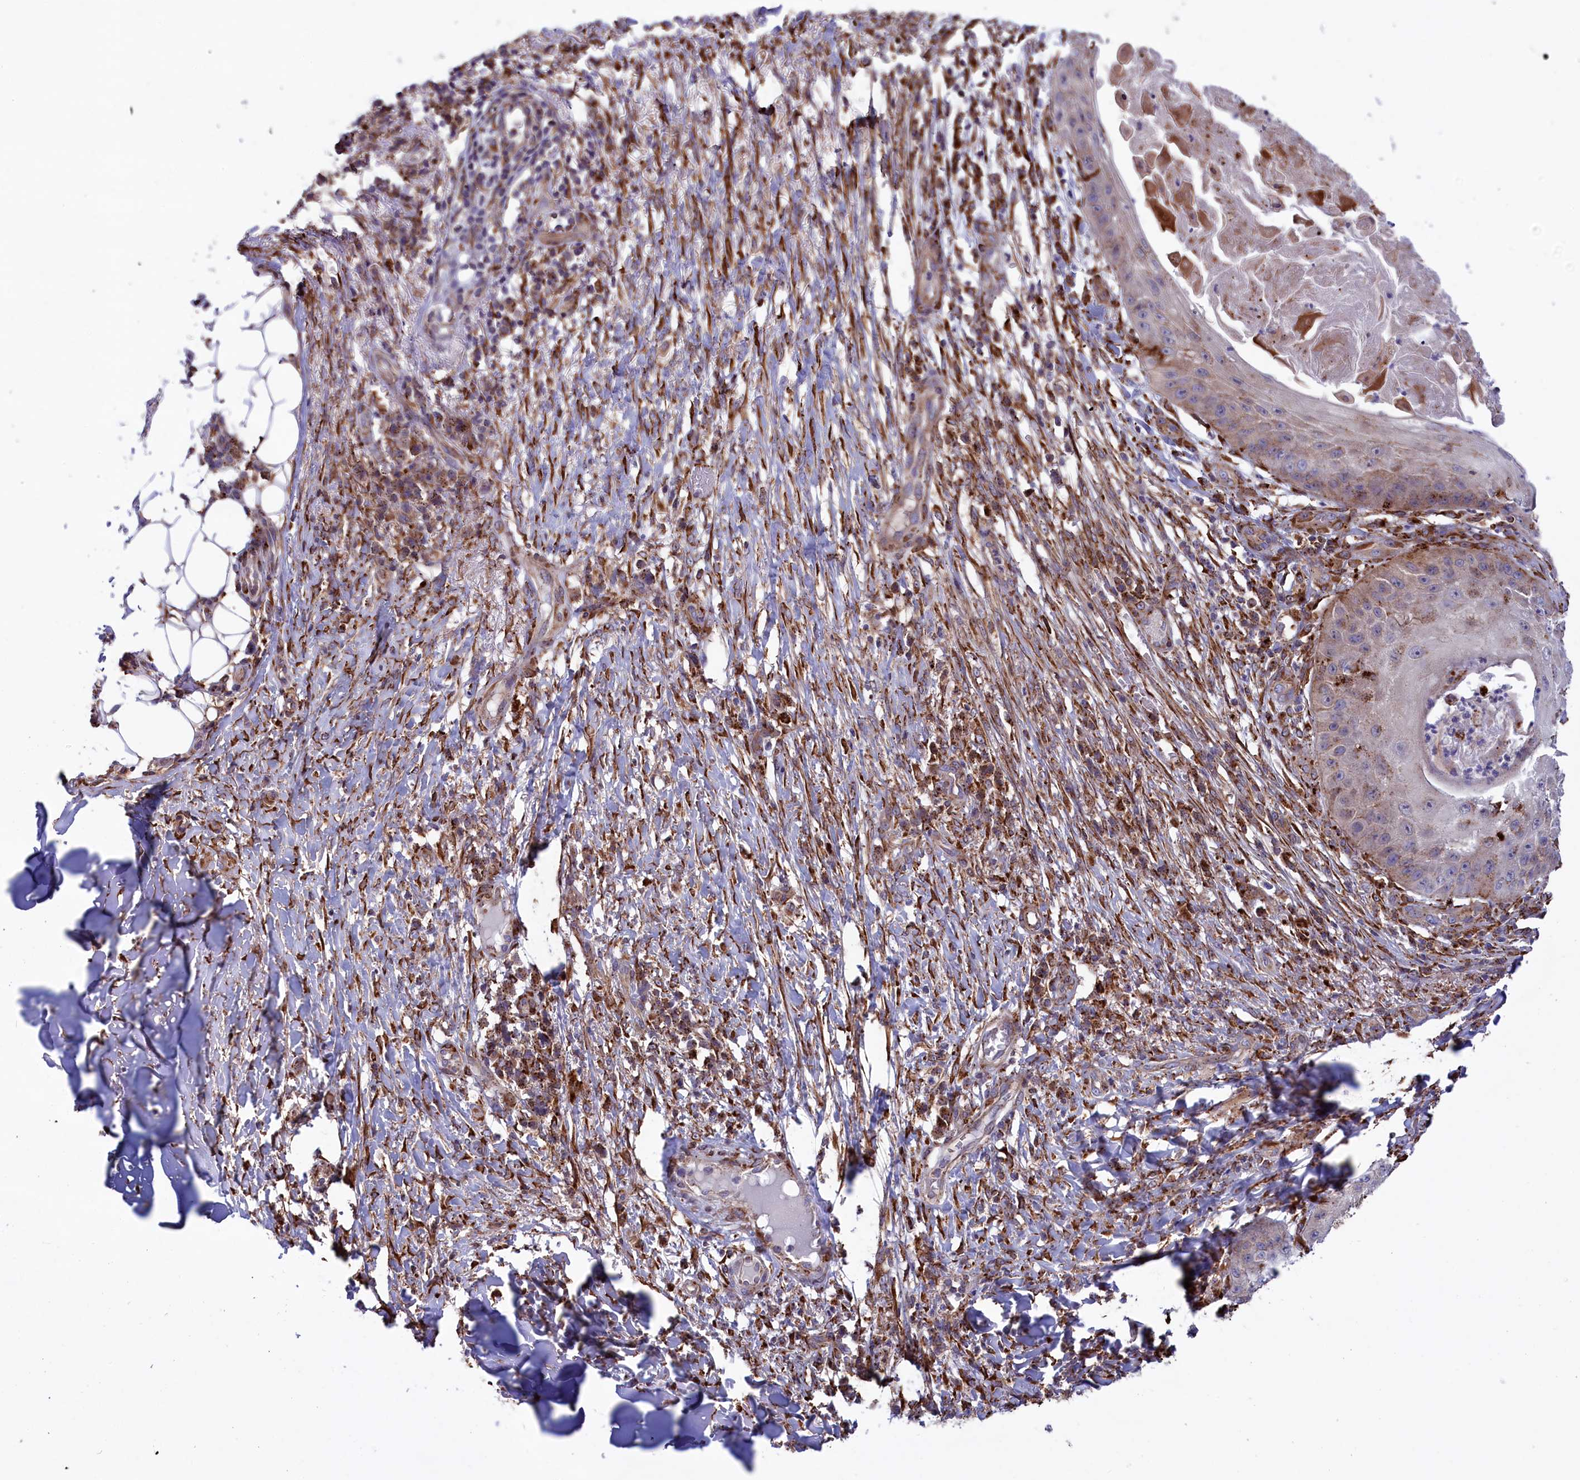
{"staining": {"intensity": "weak", "quantity": "<25%", "location": "cytoplasmic/membranous"}, "tissue": "skin cancer", "cell_type": "Tumor cells", "image_type": "cancer", "snomed": [{"axis": "morphology", "description": "Squamous cell carcinoma, NOS"}, {"axis": "topography", "description": "Skin"}], "caption": "DAB immunohistochemical staining of skin cancer shows no significant expression in tumor cells.", "gene": "MAN2B1", "patient": {"sex": "male", "age": 70}}